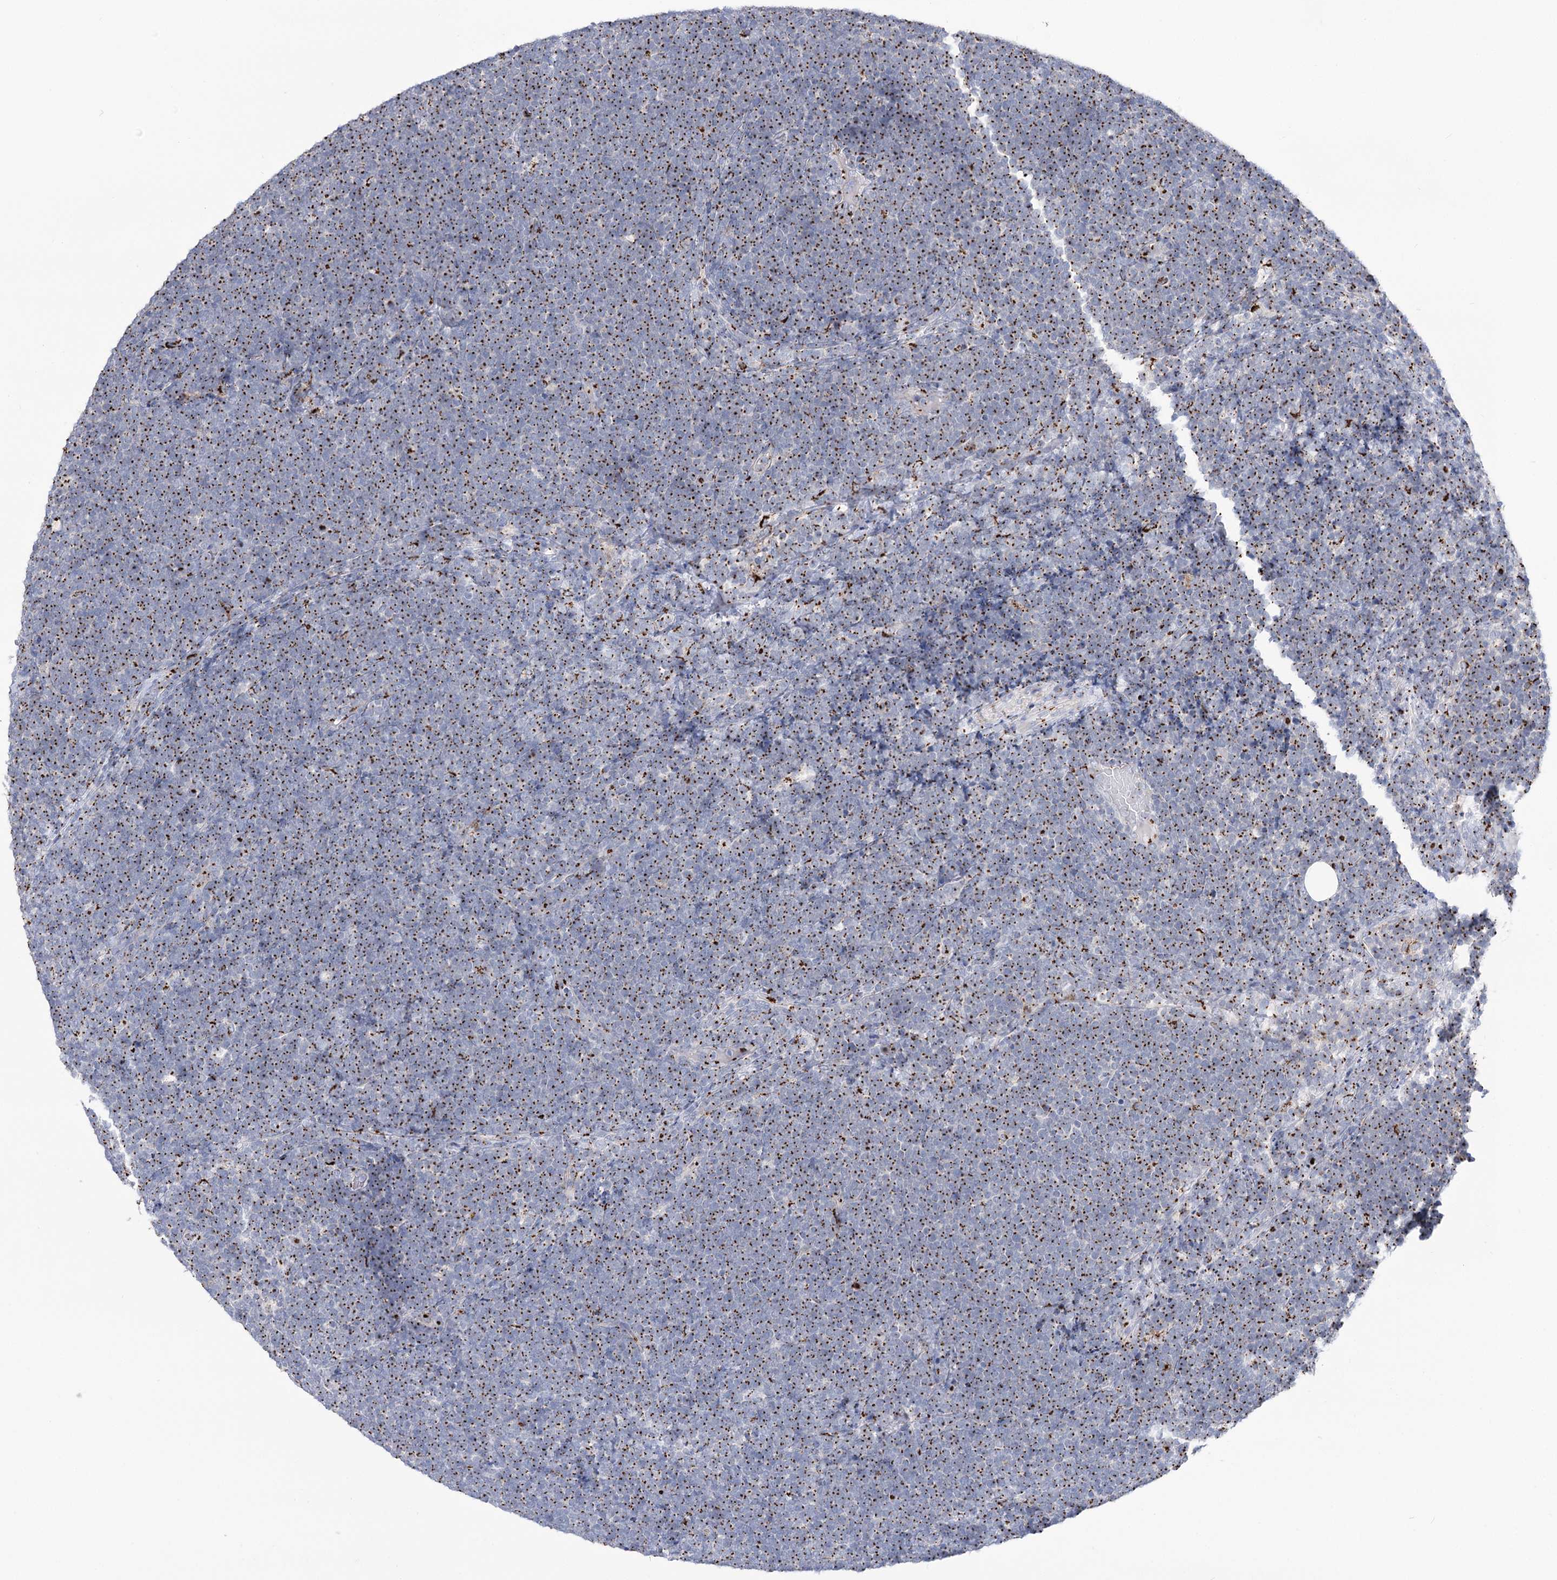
{"staining": {"intensity": "strong", "quantity": "25%-75%", "location": "cytoplasmic/membranous"}, "tissue": "lymphoma", "cell_type": "Tumor cells", "image_type": "cancer", "snomed": [{"axis": "morphology", "description": "Malignant lymphoma, non-Hodgkin's type, High grade"}, {"axis": "topography", "description": "Lymph node"}], "caption": "Immunohistochemical staining of high-grade malignant lymphoma, non-Hodgkin's type demonstrates high levels of strong cytoplasmic/membranous staining in about 25%-75% of tumor cells. (DAB IHC with brightfield microscopy, high magnification).", "gene": "TMEM165", "patient": {"sex": "male", "age": 13}}